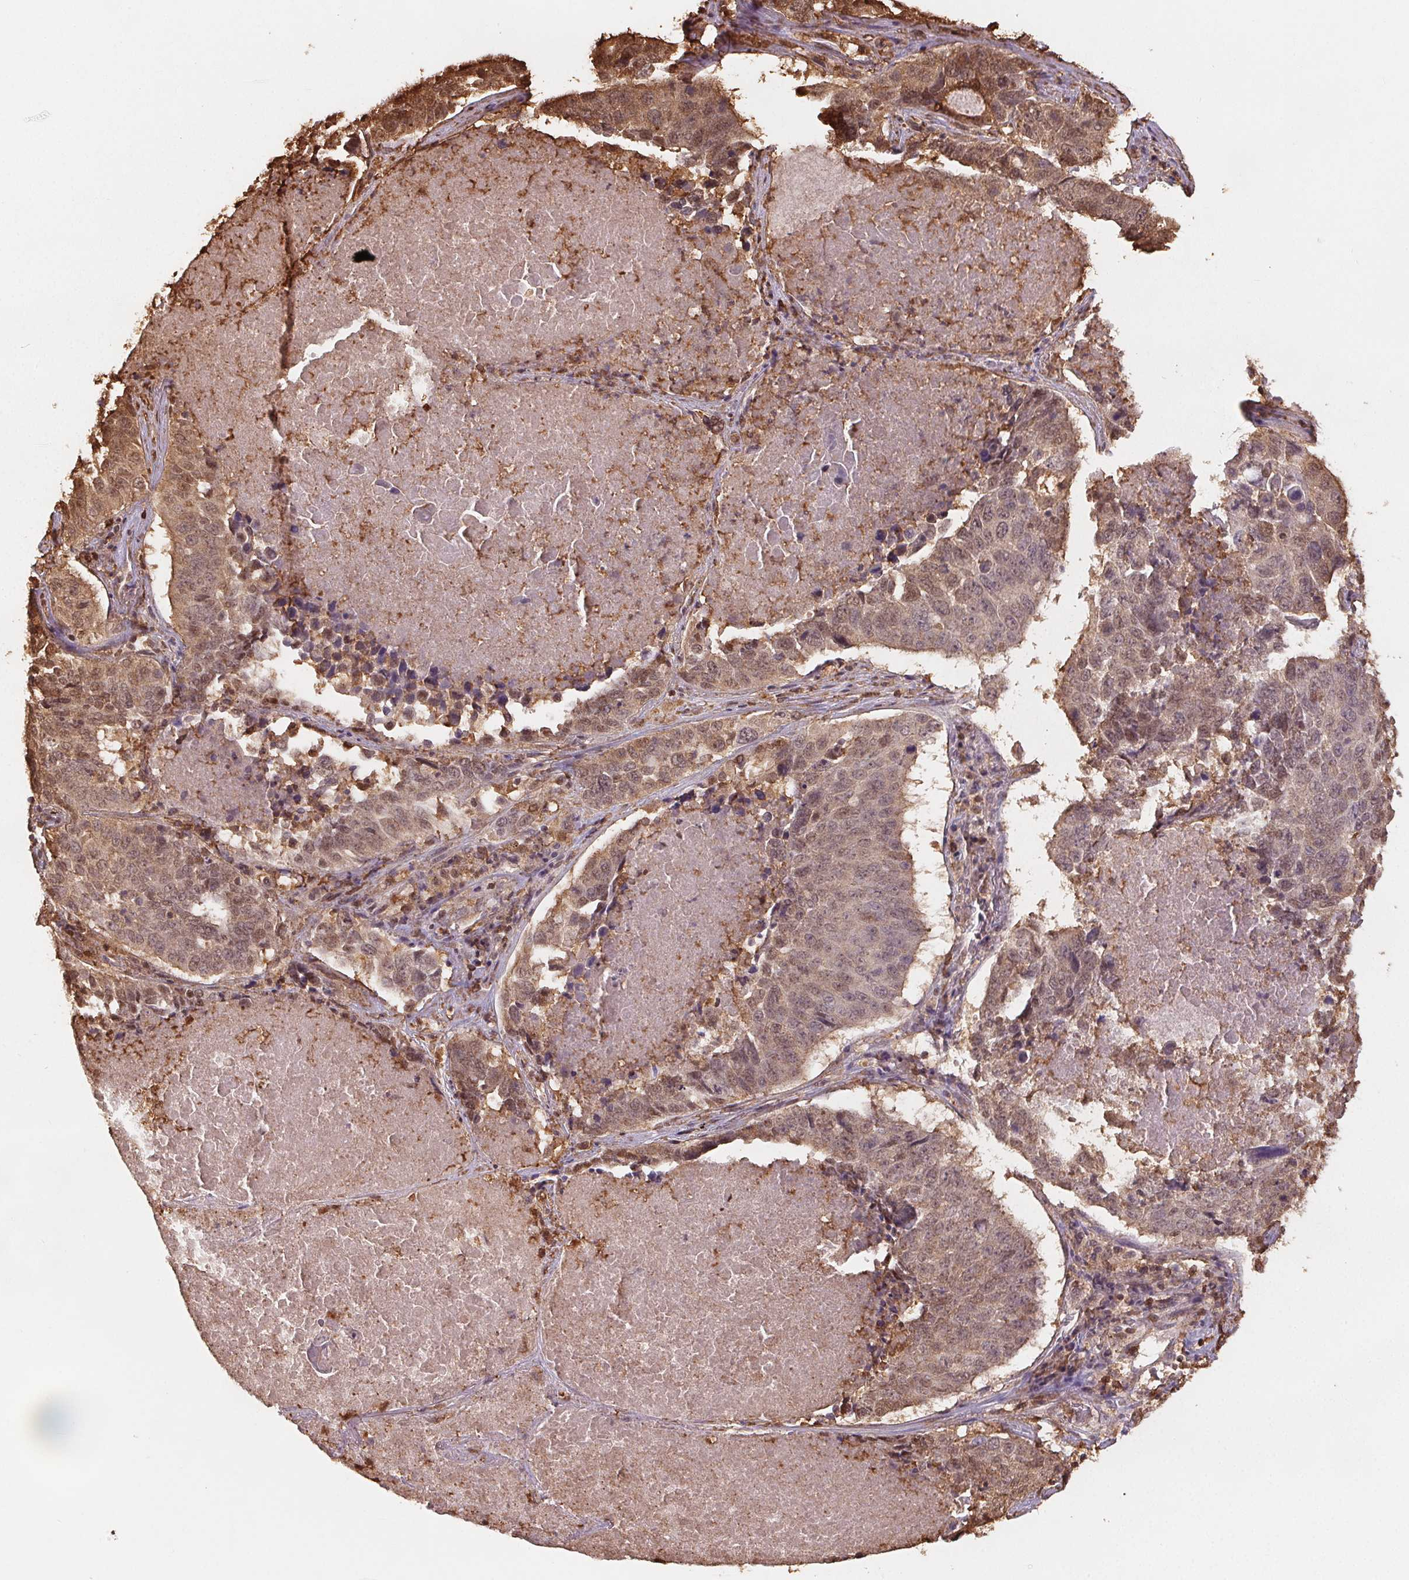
{"staining": {"intensity": "moderate", "quantity": "25%-75%", "location": "cytoplasmic/membranous,nuclear"}, "tissue": "lung cancer", "cell_type": "Tumor cells", "image_type": "cancer", "snomed": [{"axis": "morphology", "description": "Normal tissue, NOS"}, {"axis": "morphology", "description": "Squamous cell carcinoma, NOS"}, {"axis": "topography", "description": "Bronchus"}, {"axis": "topography", "description": "Lung"}], "caption": "IHC (DAB (3,3'-diaminobenzidine)) staining of human lung squamous cell carcinoma shows moderate cytoplasmic/membranous and nuclear protein expression in approximately 25%-75% of tumor cells. The staining was performed using DAB (3,3'-diaminobenzidine) to visualize the protein expression in brown, while the nuclei were stained in blue with hematoxylin (Magnification: 20x).", "gene": "ENO1", "patient": {"sex": "male", "age": 64}}